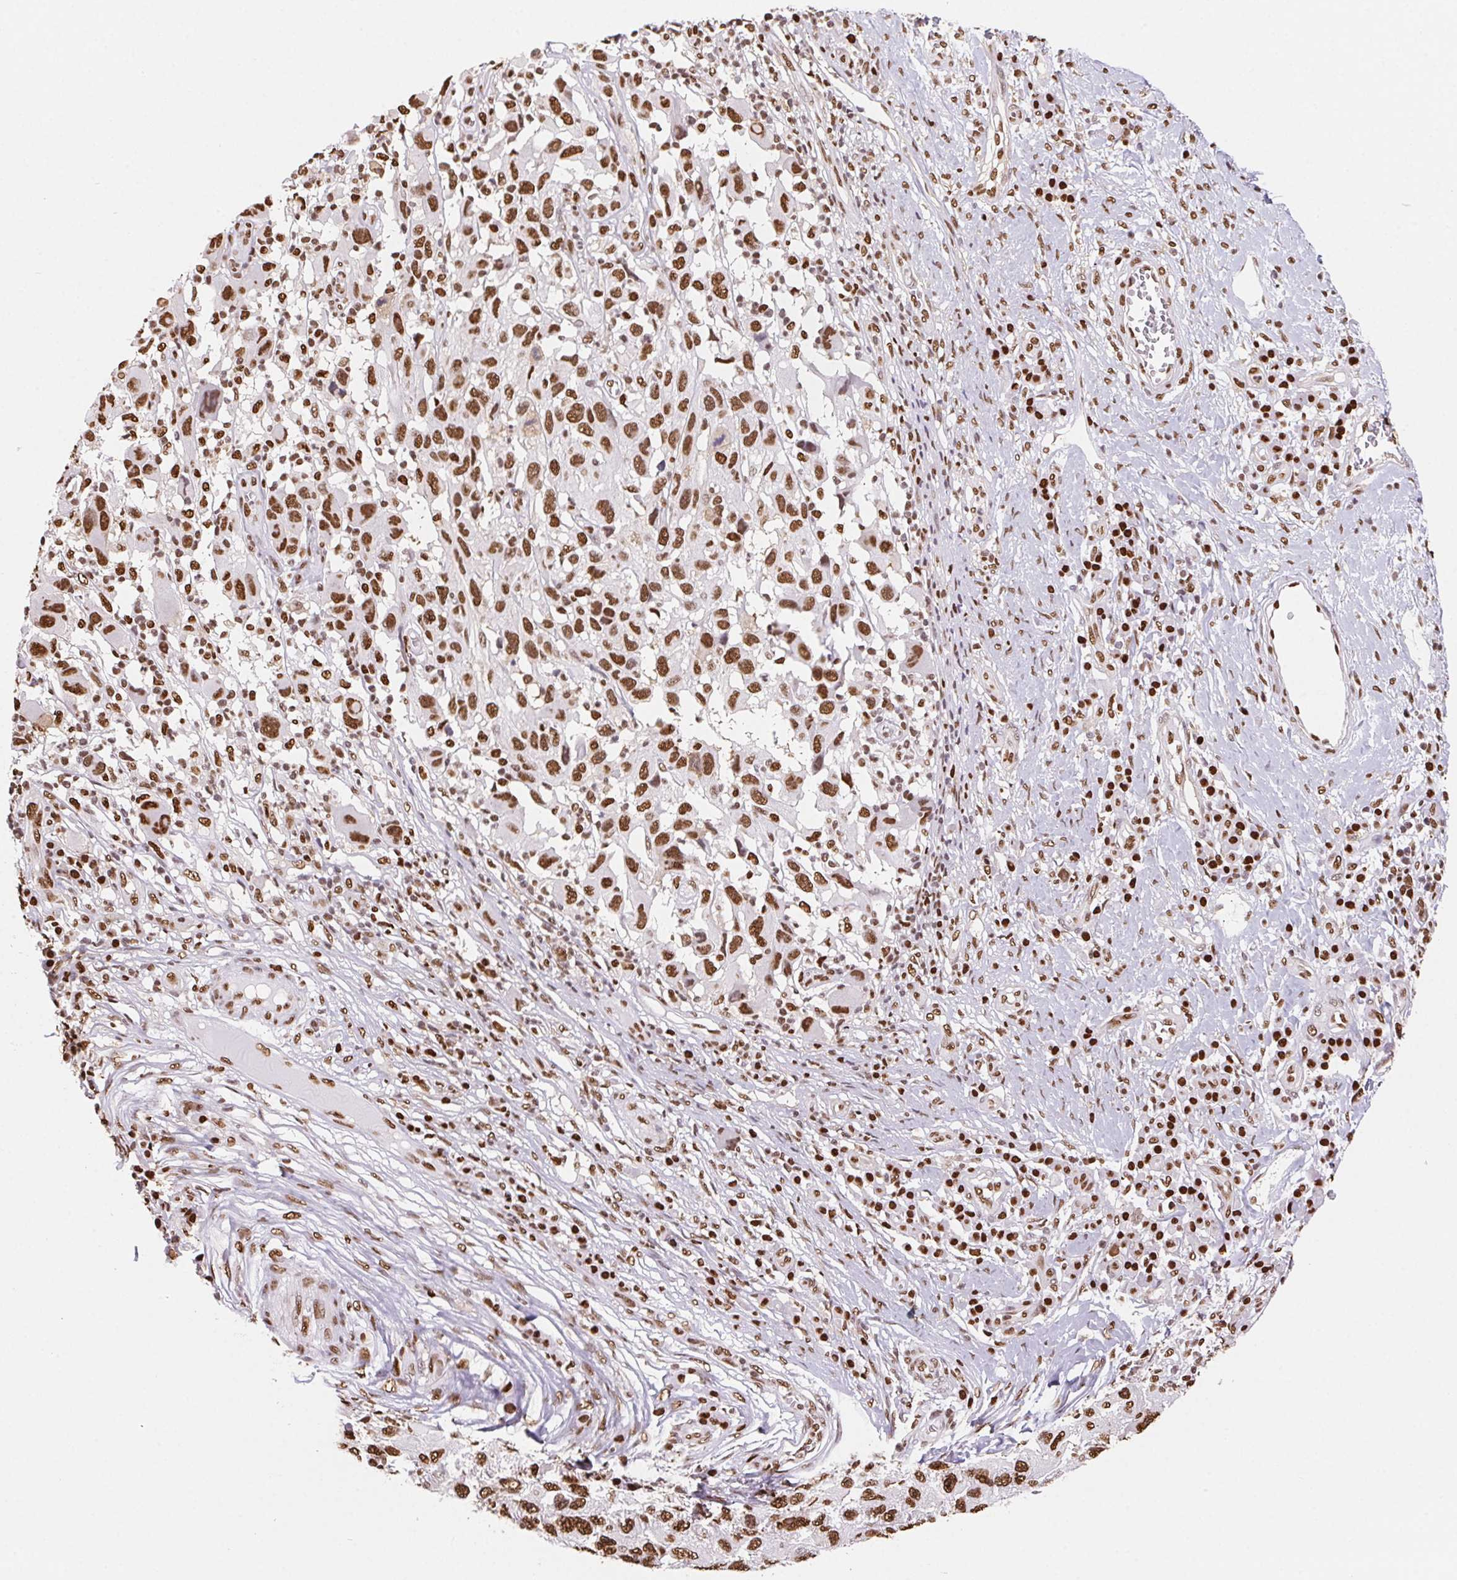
{"staining": {"intensity": "strong", "quantity": ">75%", "location": "nuclear"}, "tissue": "melanoma", "cell_type": "Tumor cells", "image_type": "cancer", "snomed": [{"axis": "morphology", "description": "Malignant melanoma, NOS"}, {"axis": "topography", "description": "Skin"}], "caption": "About >75% of tumor cells in human melanoma demonstrate strong nuclear protein staining as visualized by brown immunohistochemical staining.", "gene": "SET", "patient": {"sex": "male", "age": 53}}